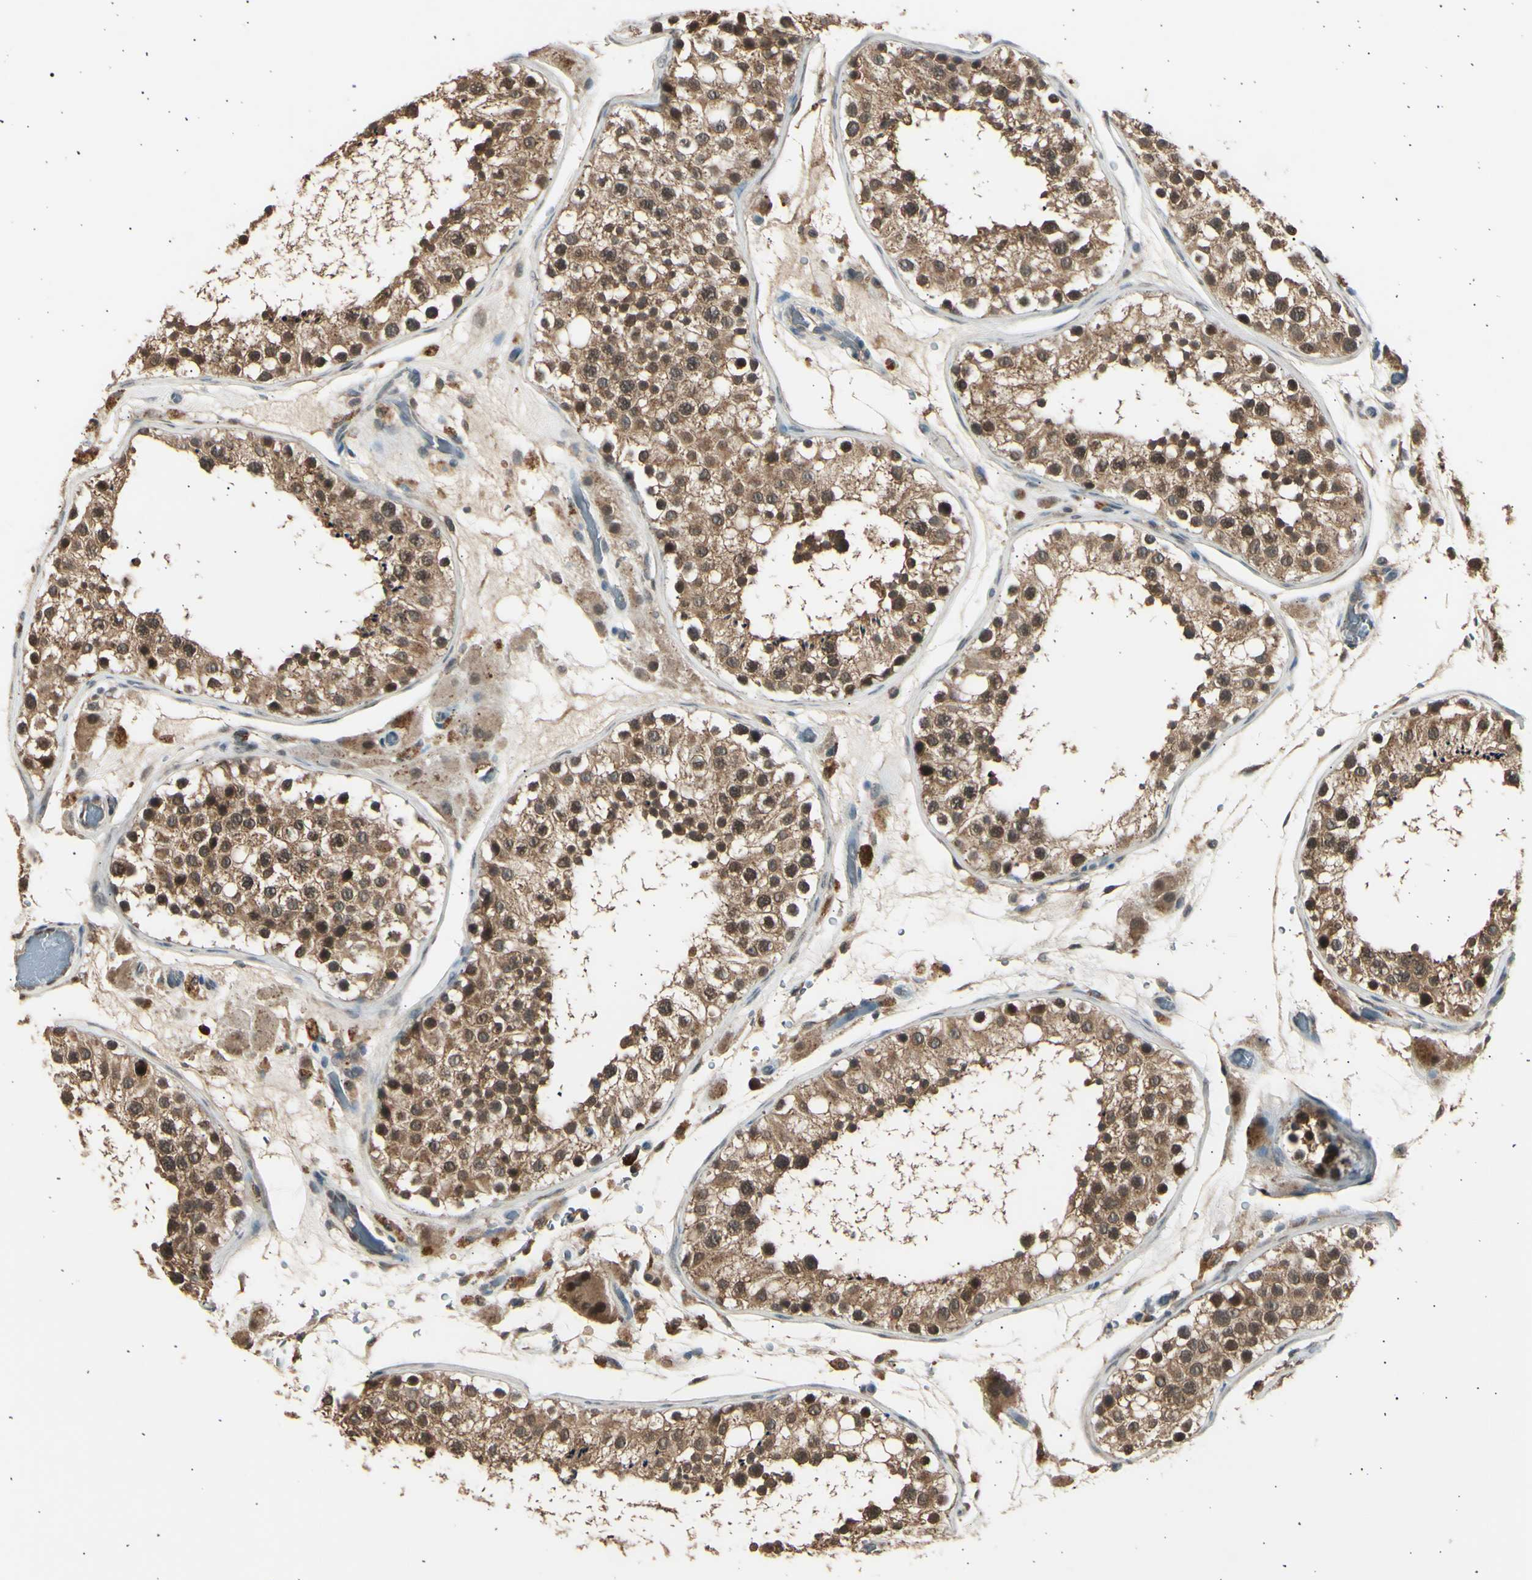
{"staining": {"intensity": "moderate", "quantity": ">75%", "location": "cytoplasmic/membranous"}, "tissue": "testis", "cell_type": "Cells in seminiferous ducts", "image_type": "normal", "snomed": [{"axis": "morphology", "description": "Normal tissue, NOS"}, {"axis": "topography", "description": "Testis"}, {"axis": "topography", "description": "Epididymis"}], "caption": "Immunohistochemical staining of normal testis demonstrates moderate cytoplasmic/membranous protein expression in approximately >75% of cells in seminiferous ducts.", "gene": "PSMD5", "patient": {"sex": "male", "age": 26}}